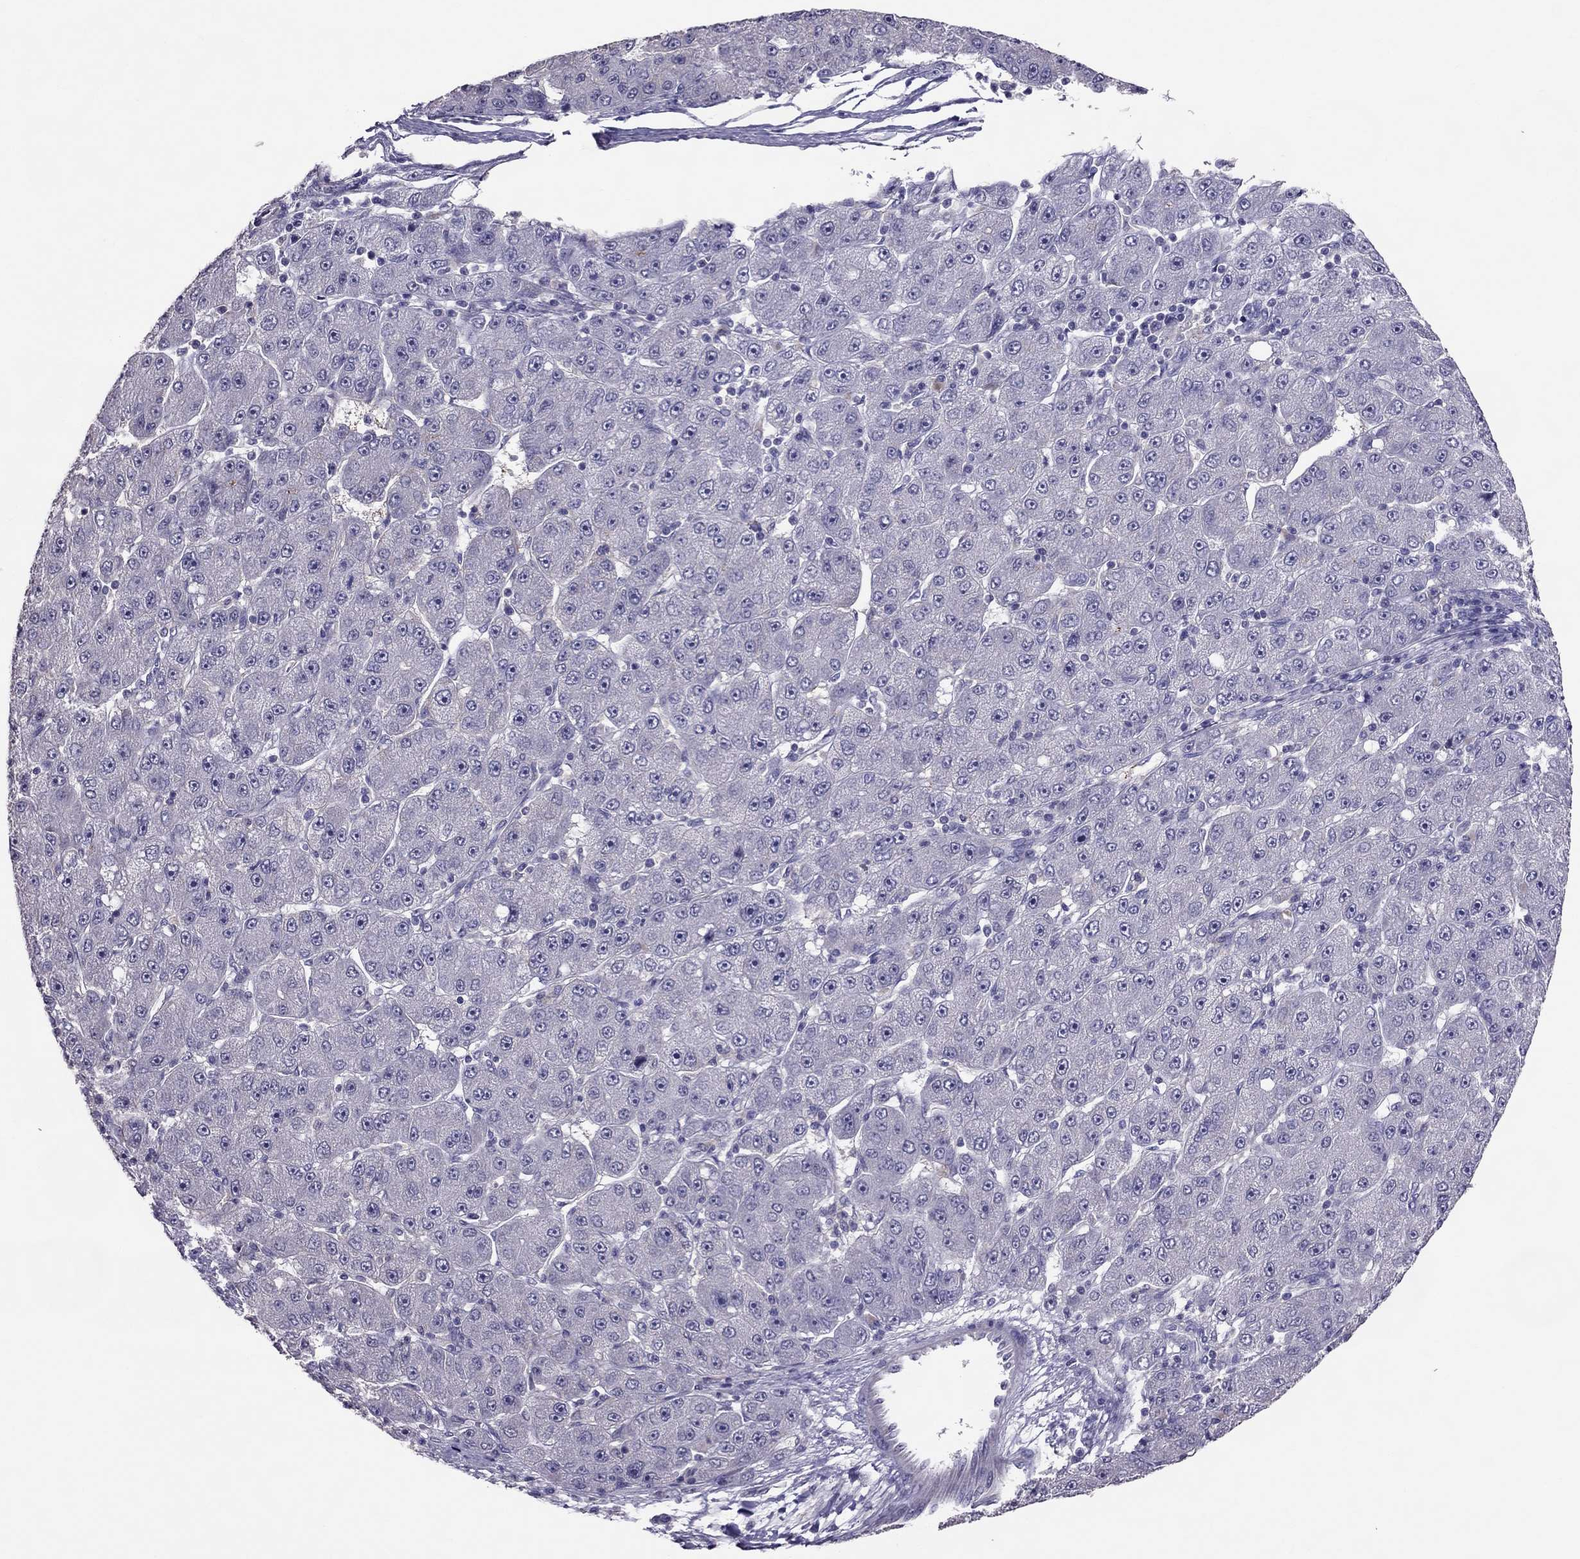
{"staining": {"intensity": "negative", "quantity": "none", "location": "none"}, "tissue": "liver cancer", "cell_type": "Tumor cells", "image_type": "cancer", "snomed": [{"axis": "morphology", "description": "Carcinoma, Hepatocellular, NOS"}, {"axis": "topography", "description": "Liver"}], "caption": "There is no significant positivity in tumor cells of liver cancer (hepatocellular carcinoma).", "gene": "LRRC46", "patient": {"sex": "male", "age": 67}}